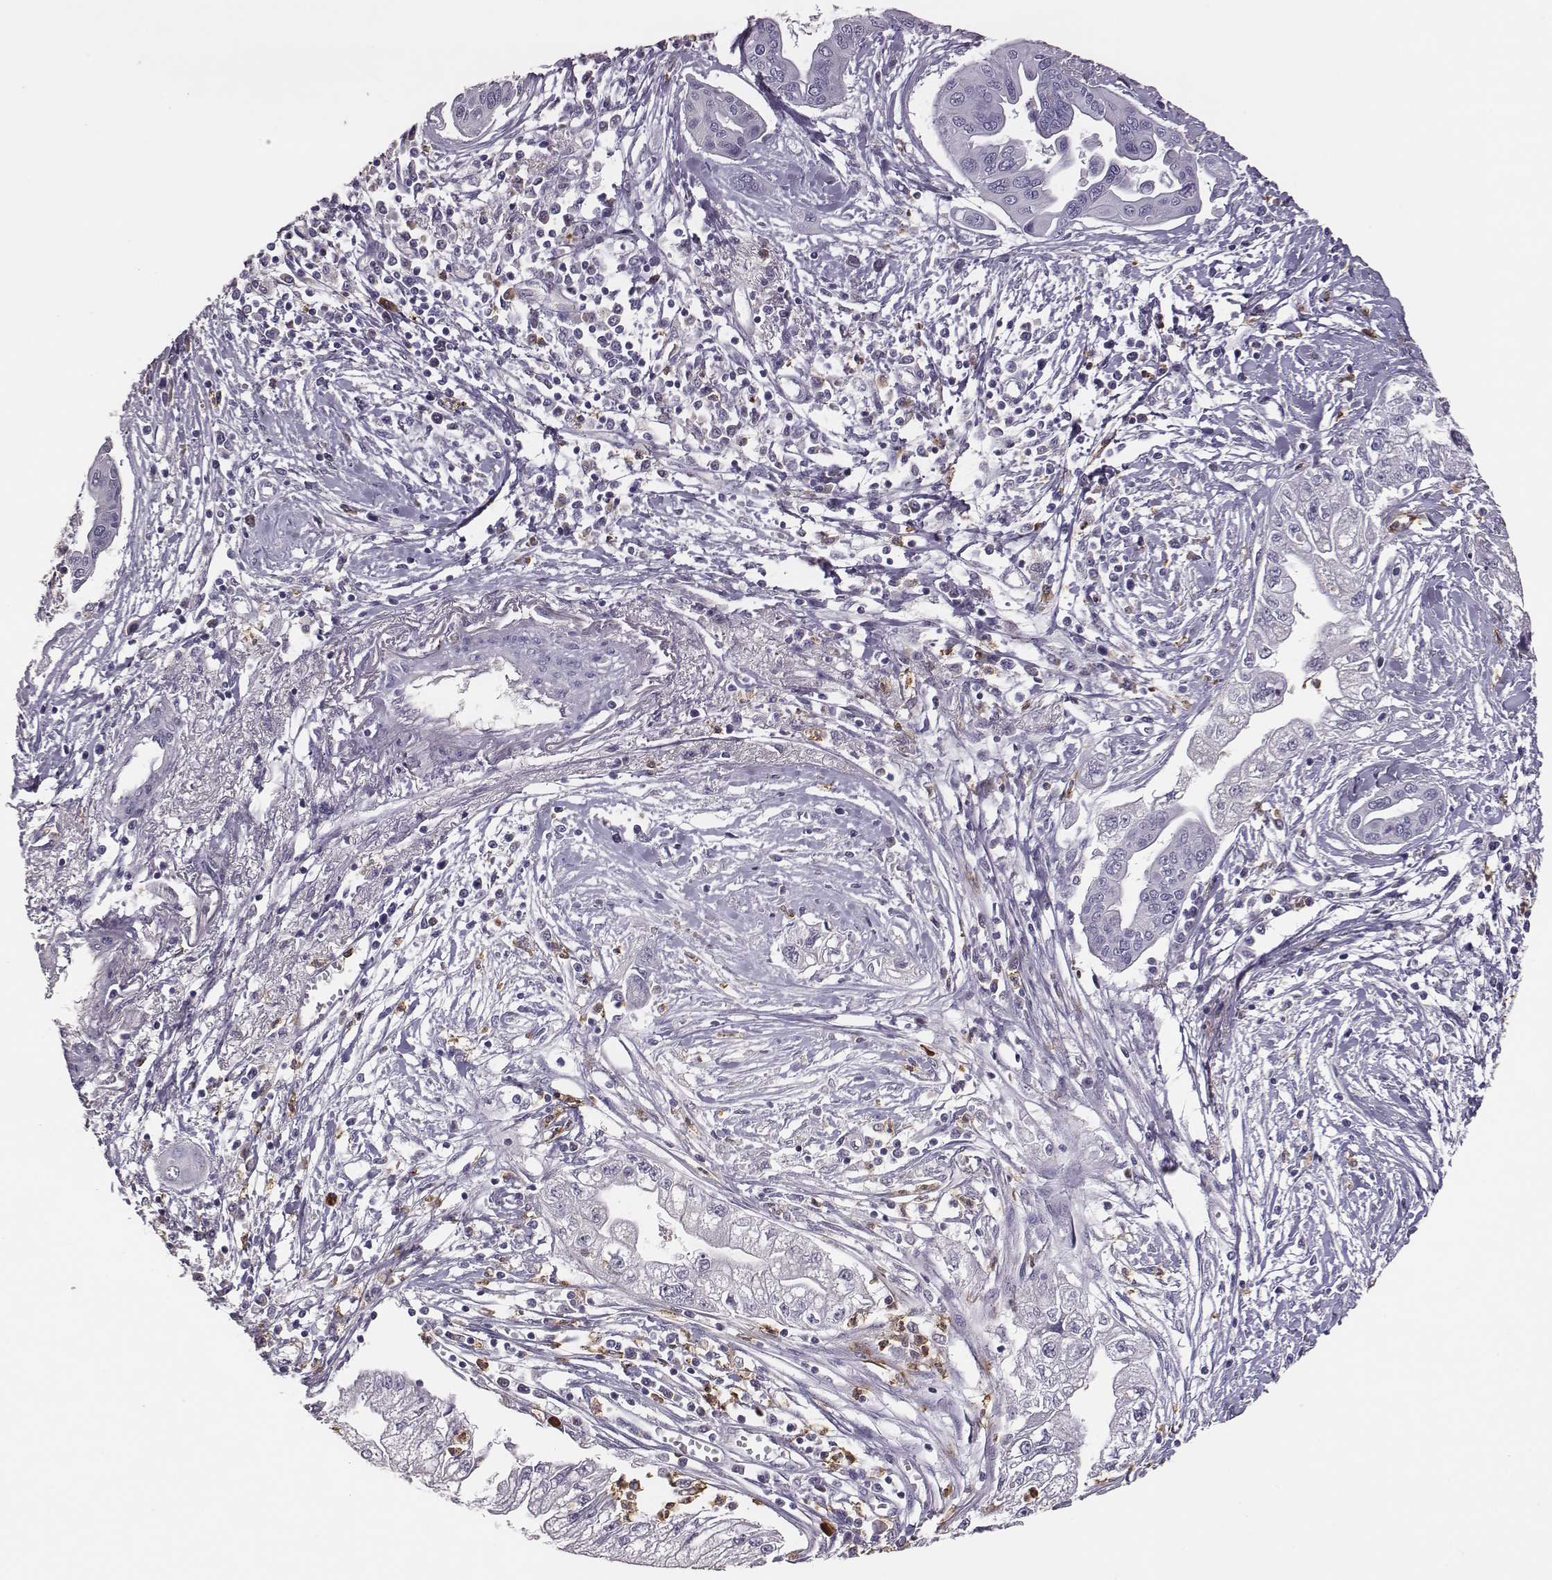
{"staining": {"intensity": "negative", "quantity": "none", "location": "none"}, "tissue": "pancreatic cancer", "cell_type": "Tumor cells", "image_type": "cancer", "snomed": [{"axis": "morphology", "description": "Adenocarcinoma, NOS"}, {"axis": "topography", "description": "Pancreas"}], "caption": "A photomicrograph of human pancreatic cancer (adenocarcinoma) is negative for staining in tumor cells.", "gene": "KMO", "patient": {"sex": "male", "age": 70}}